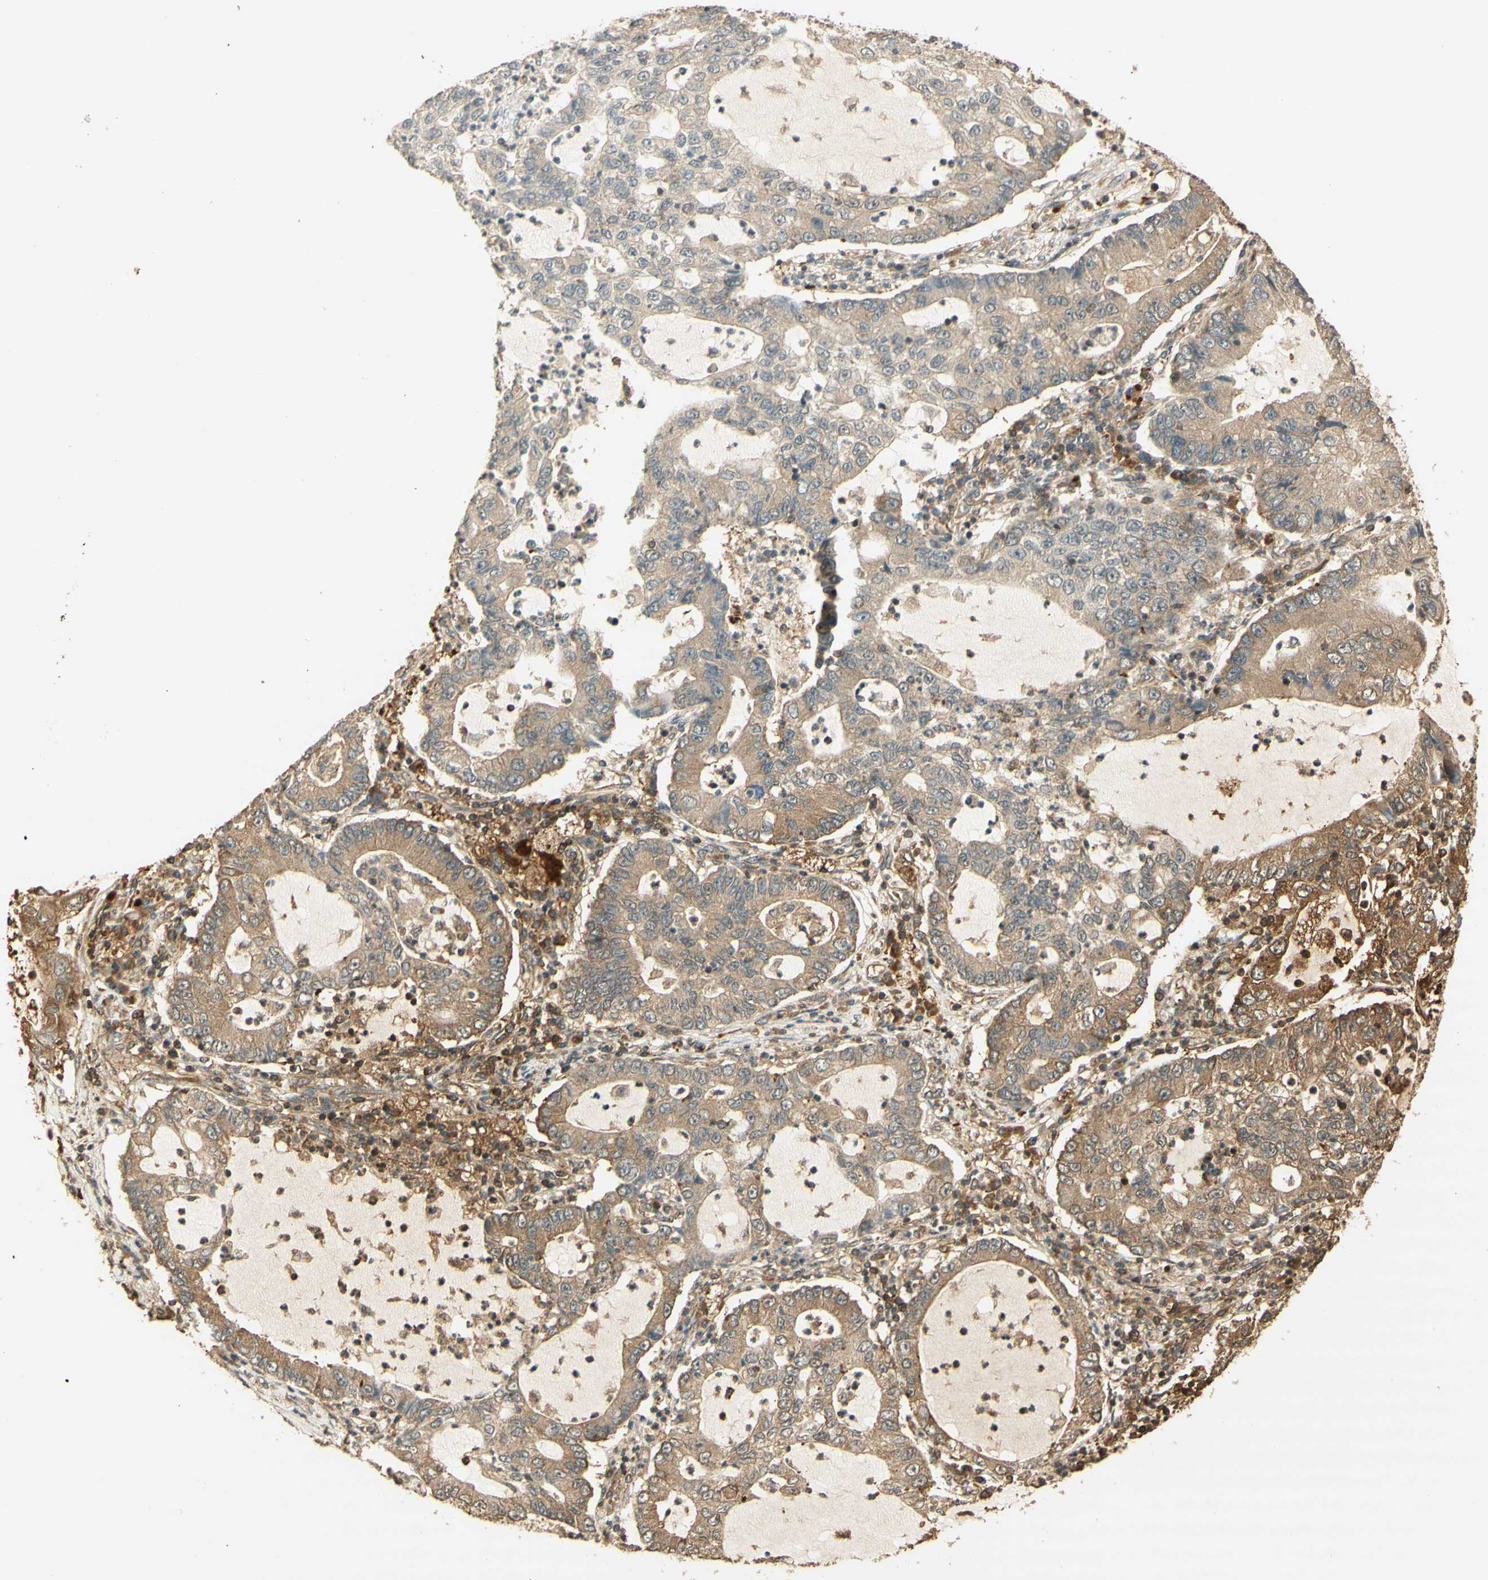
{"staining": {"intensity": "weak", "quantity": ">75%", "location": "cytoplasmic/membranous"}, "tissue": "lung cancer", "cell_type": "Tumor cells", "image_type": "cancer", "snomed": [{"axis": "morphology", "description": "Adenocarcinoma, NOS"}, {"axis": "topography", "description": "Lung"}], "caption": "Immunohistochemistry (IHC) (DAB (3,3'-diaminobenzidine)) staining of human lung cancer exhibits weak cytoplasmic/membranous protein positivity in approximately >75% of tumor cells. Nuclei are stained in blue.", "gene": "AGER", "patient": {"sex": "female", "age": 51}}